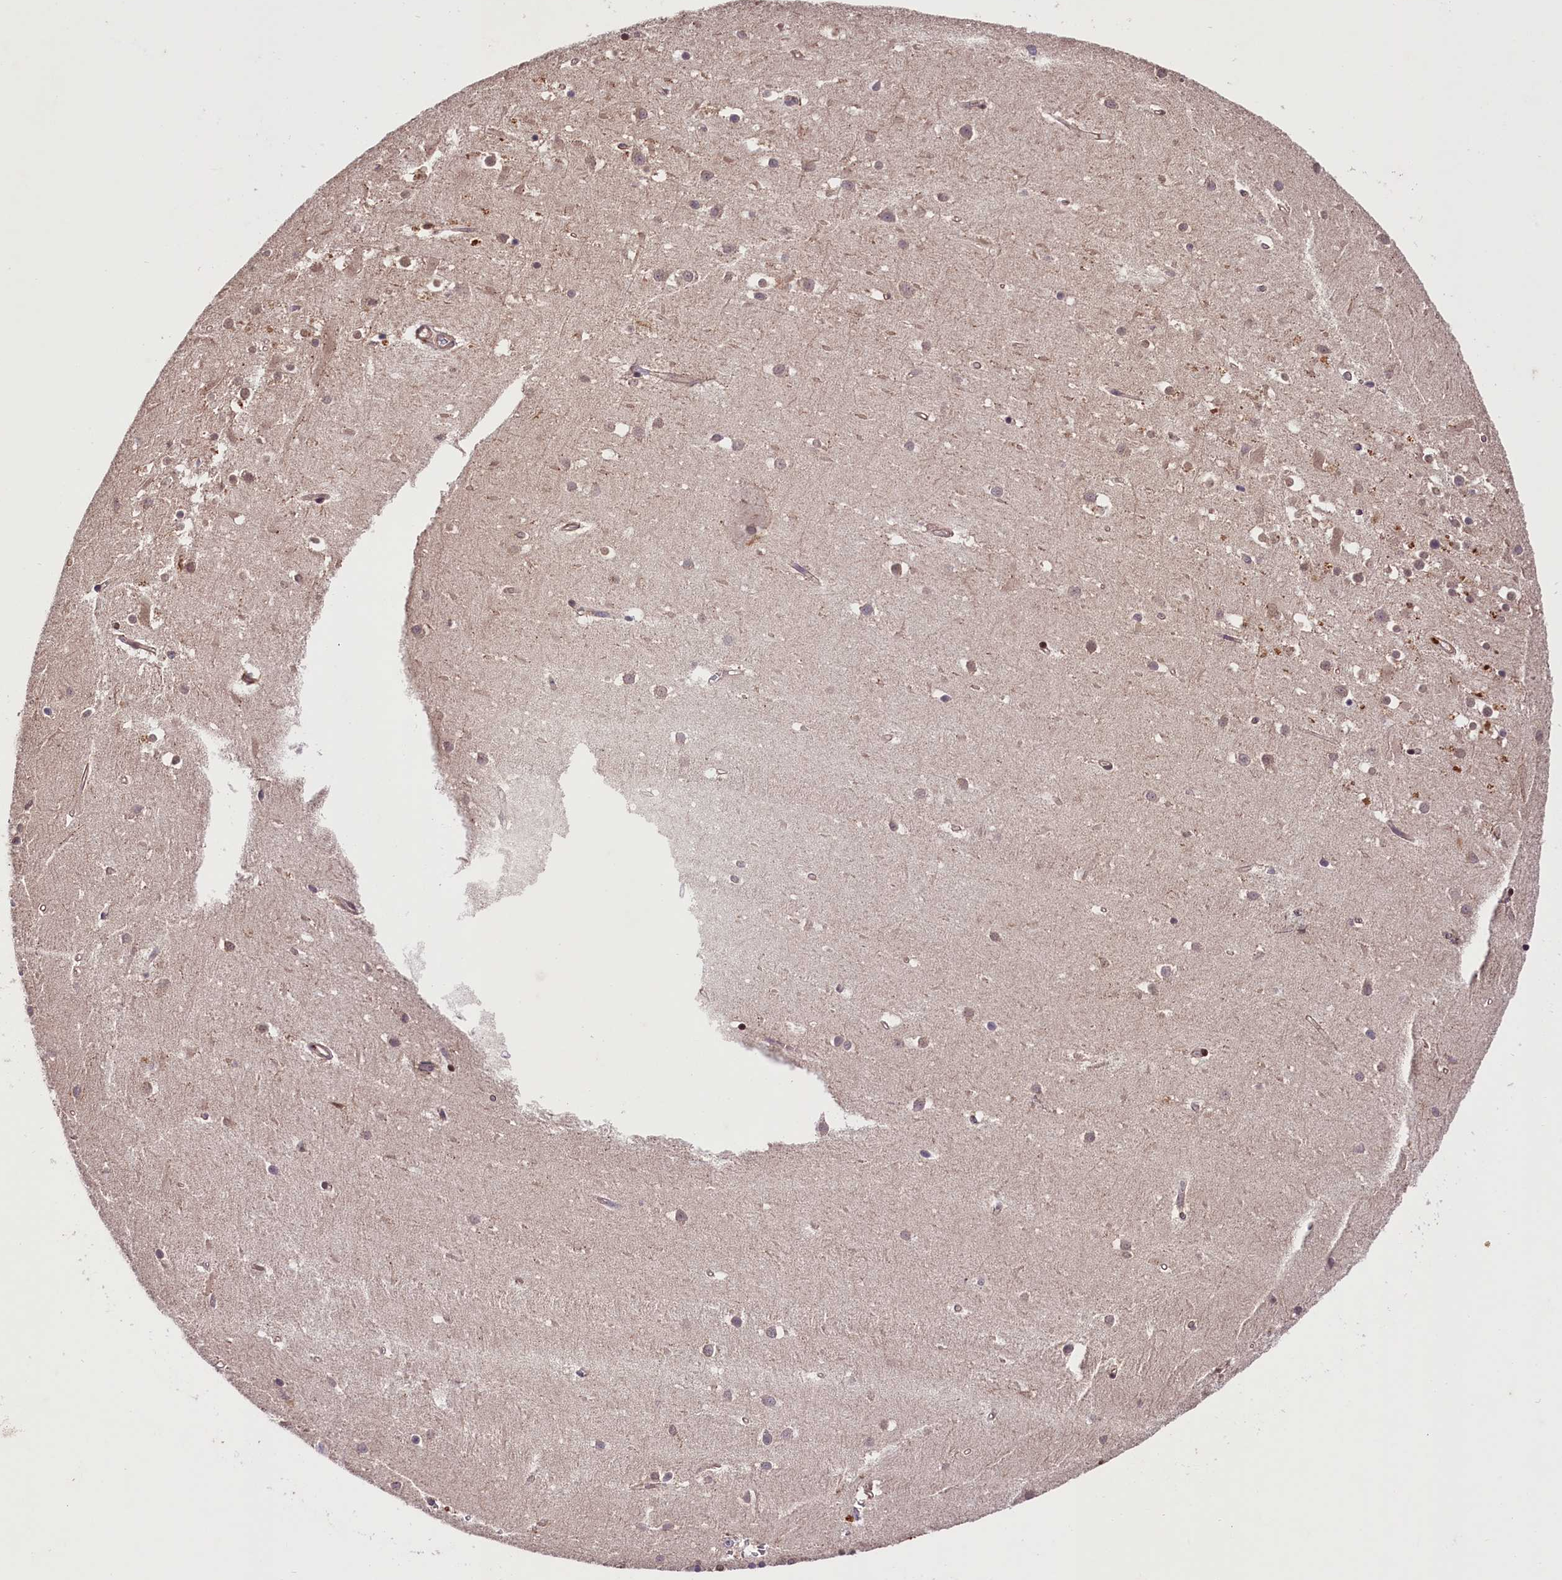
{"staining": {"intensity": "weak", "quantity": "<25%", "location": "cytoplasmic/membranous"}, "tissue": "cerebellum", "cell_type": "Cells in granular layer", "image_type": "normal", "snomed": [{"axis": "morphology", "description": "Normal tissue, NOS"}, {"axis": "topography", "description": "Cerebellum"}], "caption": "Immunohistochemistry (IHC) histopathology image of benign cerebellum: human cerebellum stained with DAB reveals no significant protein positivity in cells in granular layer.", "gene": "CACNA1H", "patient": {"sex": "male", "age": 54}}